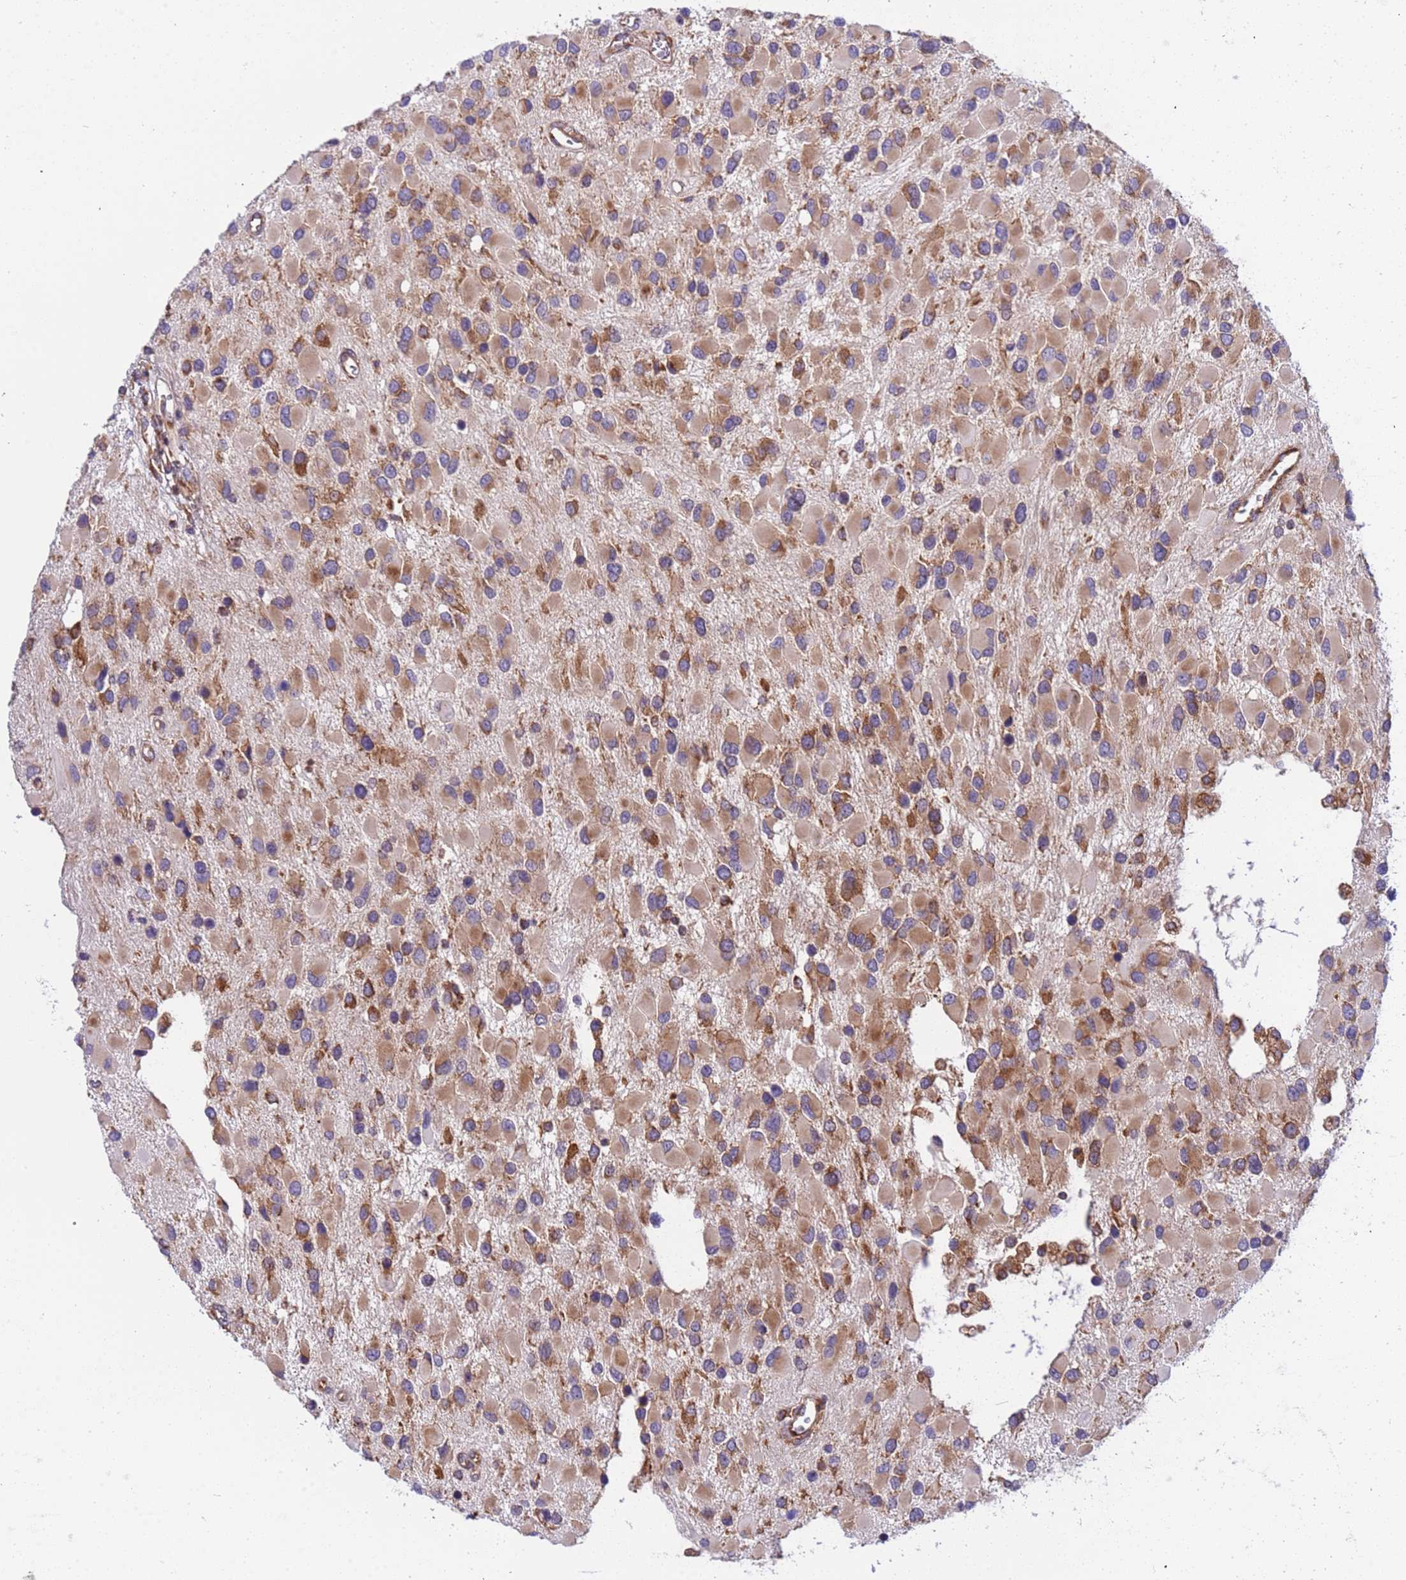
{"staining": {"intensity": "moderate", "quantity": ">75%", "location": "cytoplasmic/membranous"}, "tissue": "glioma", "cell_type": "Tumor cells", "image_type": "cancer", "snomed": [{"axis": "morphology", "description": "Glioma, malignant, High grade"}, {"axis": "topography", "description": "Brain"}], "caption": "Protein positivity by immunohistochemistry (IHC) displays moderate cytoplasmic/membranous expression in about >75% of tumor cells in malignant high-grade glioma.", "gene": "RPL36", "patient": {"sex": "male", "age": 53}}